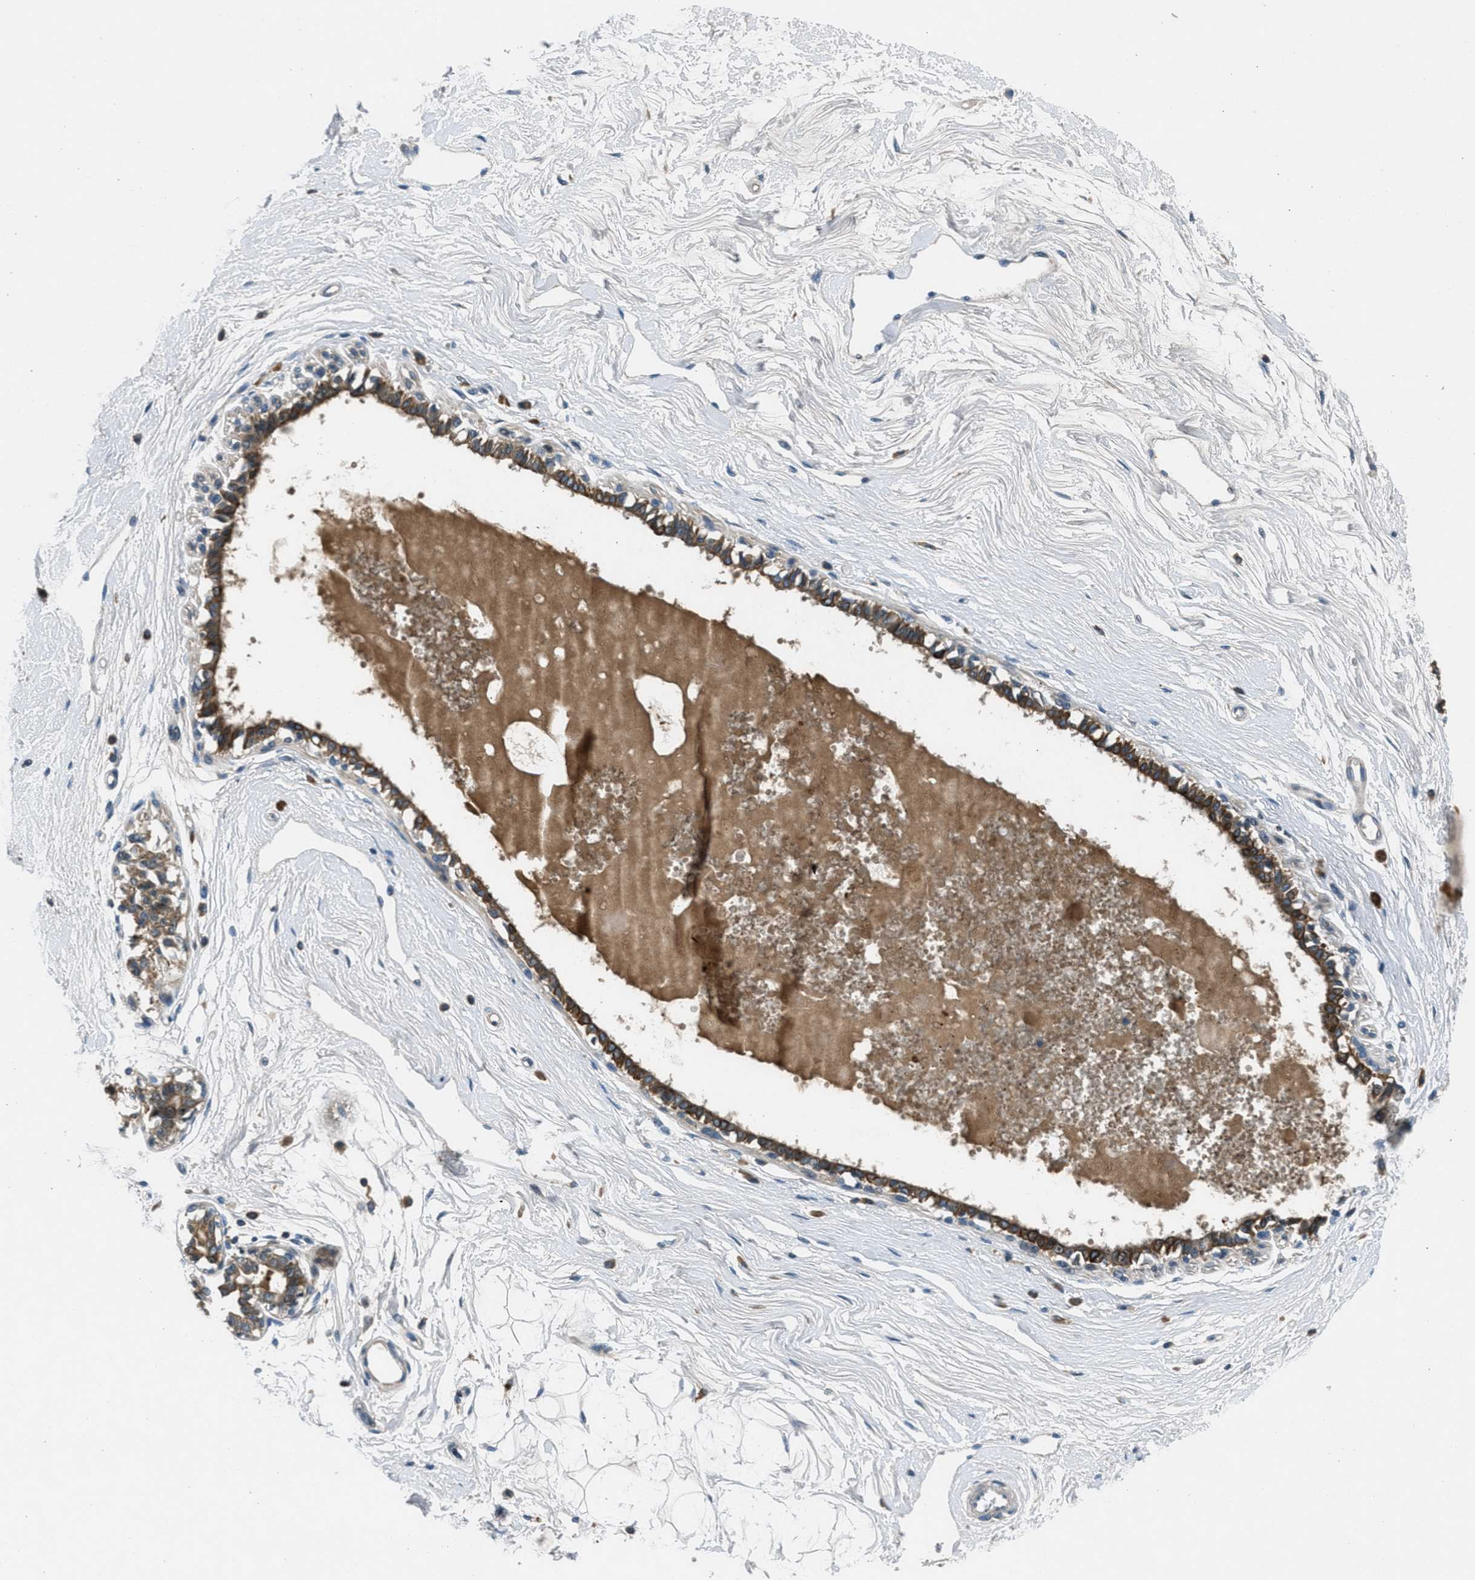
{"staining": {"intensity": "negative", "quantity": "none", "location": "none"}, "tissue": "breast", "cell_type": "Adipocytes", "image_type": "normal", "snomed": [{"axis": "morphology", "description": "Normal tissue, NOS"}, {"axis": "topography", "description": "Breast"}], "caption": "Photomicrograph shows no significant protein expression in adipocytes of benign breast.", "gene": "CLEC2D", "patient": {"sex": "female", "age": 45}}